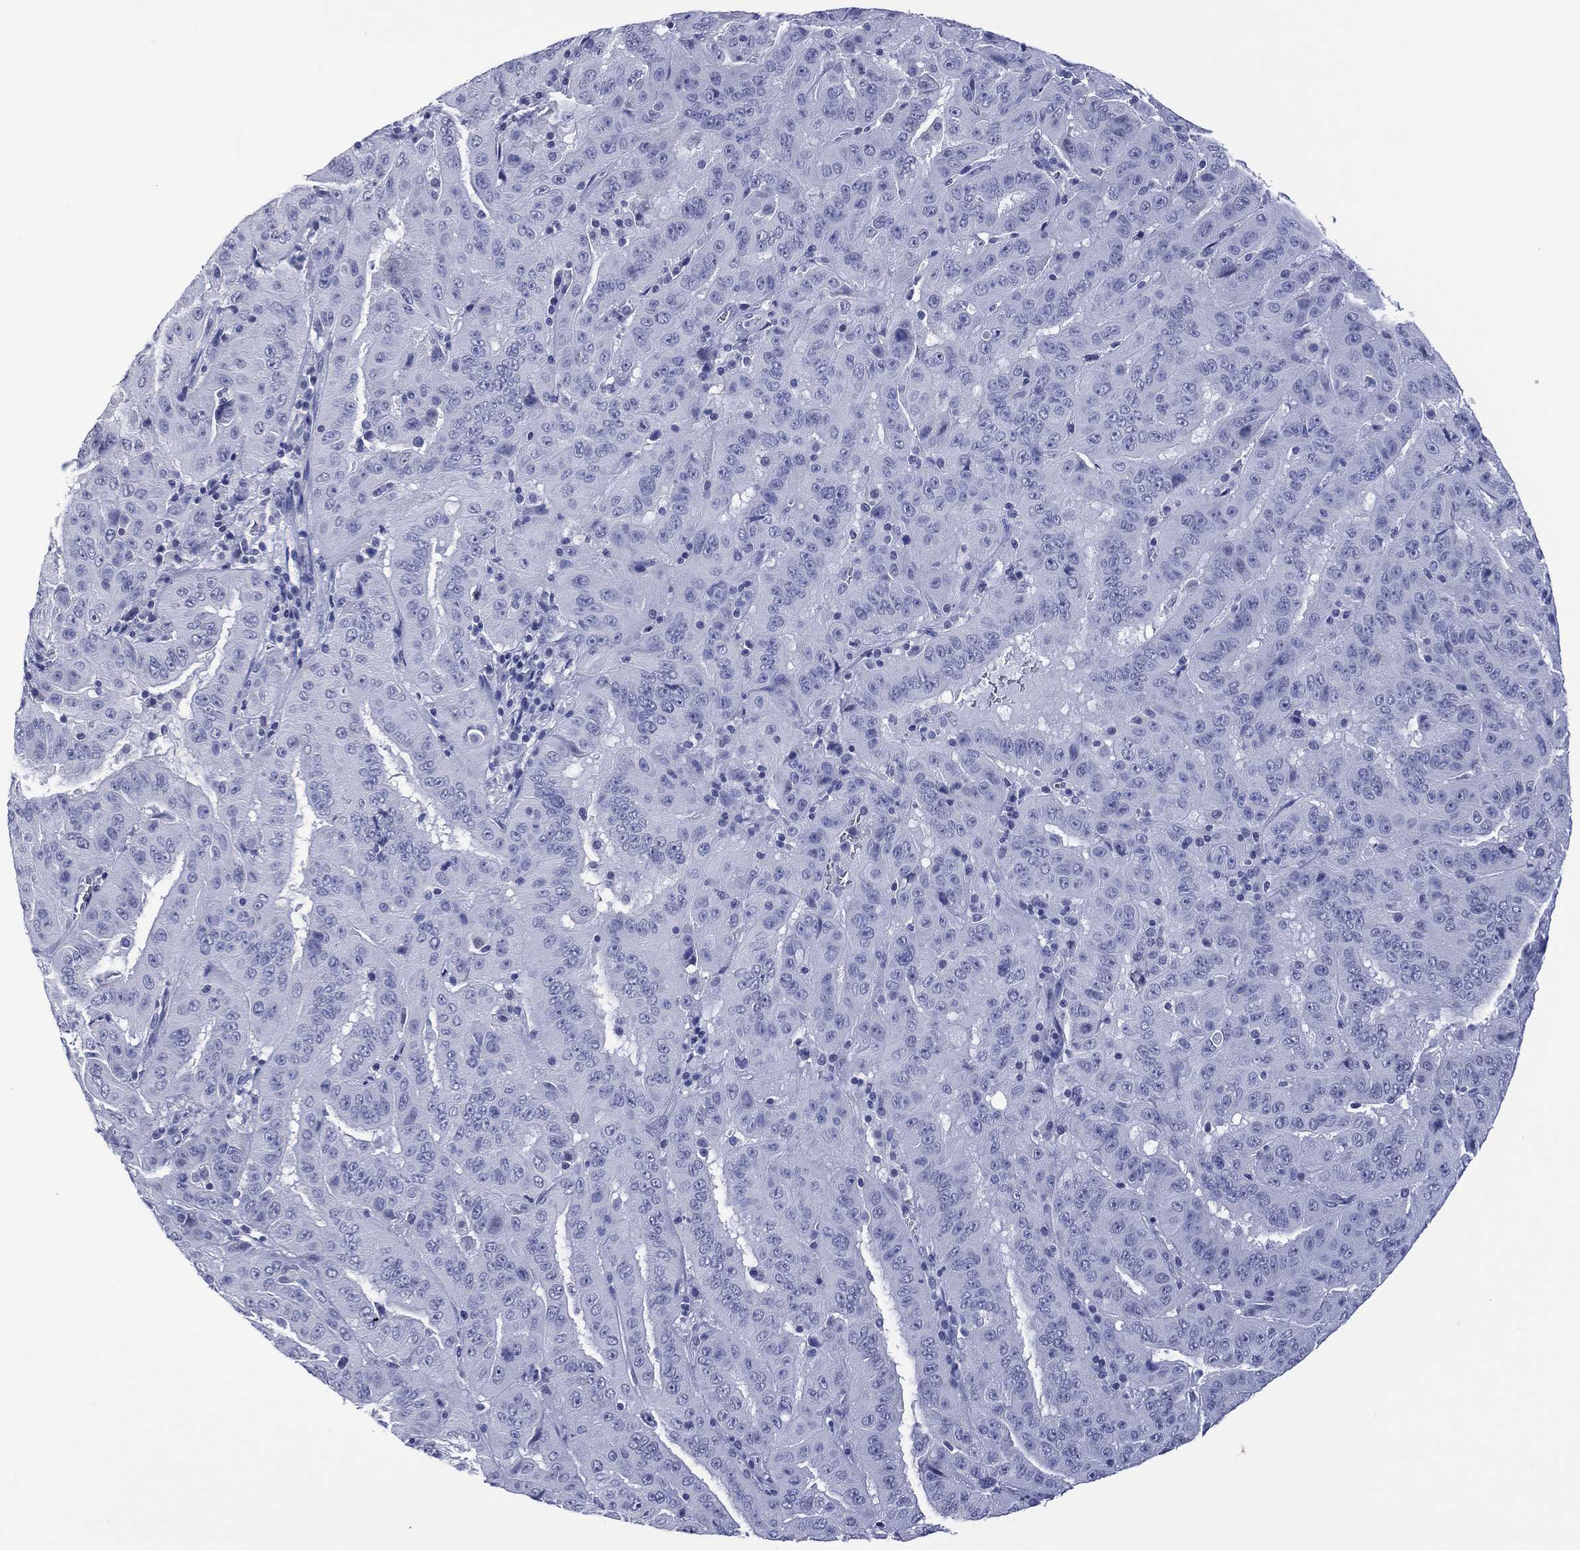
{"staining": {"intensity": "negative", "quantity": "none", "location": "none"}, "tissue": "pancreatic cancer", "cell_type": "Tumor cells", "image_type": "cancer", "snomed": [{"axis": "morphology", "description": "Adenocarcinoma, NOS"}, {"axis": "topography", "description": "Pancreas"}], "caption": "Pancreatic adenocarcinoma stained for a protein using IHC exhibits no expression tumor cells.", "gene": "UTF1", "patient": {"sex": "male", "age": 63}}